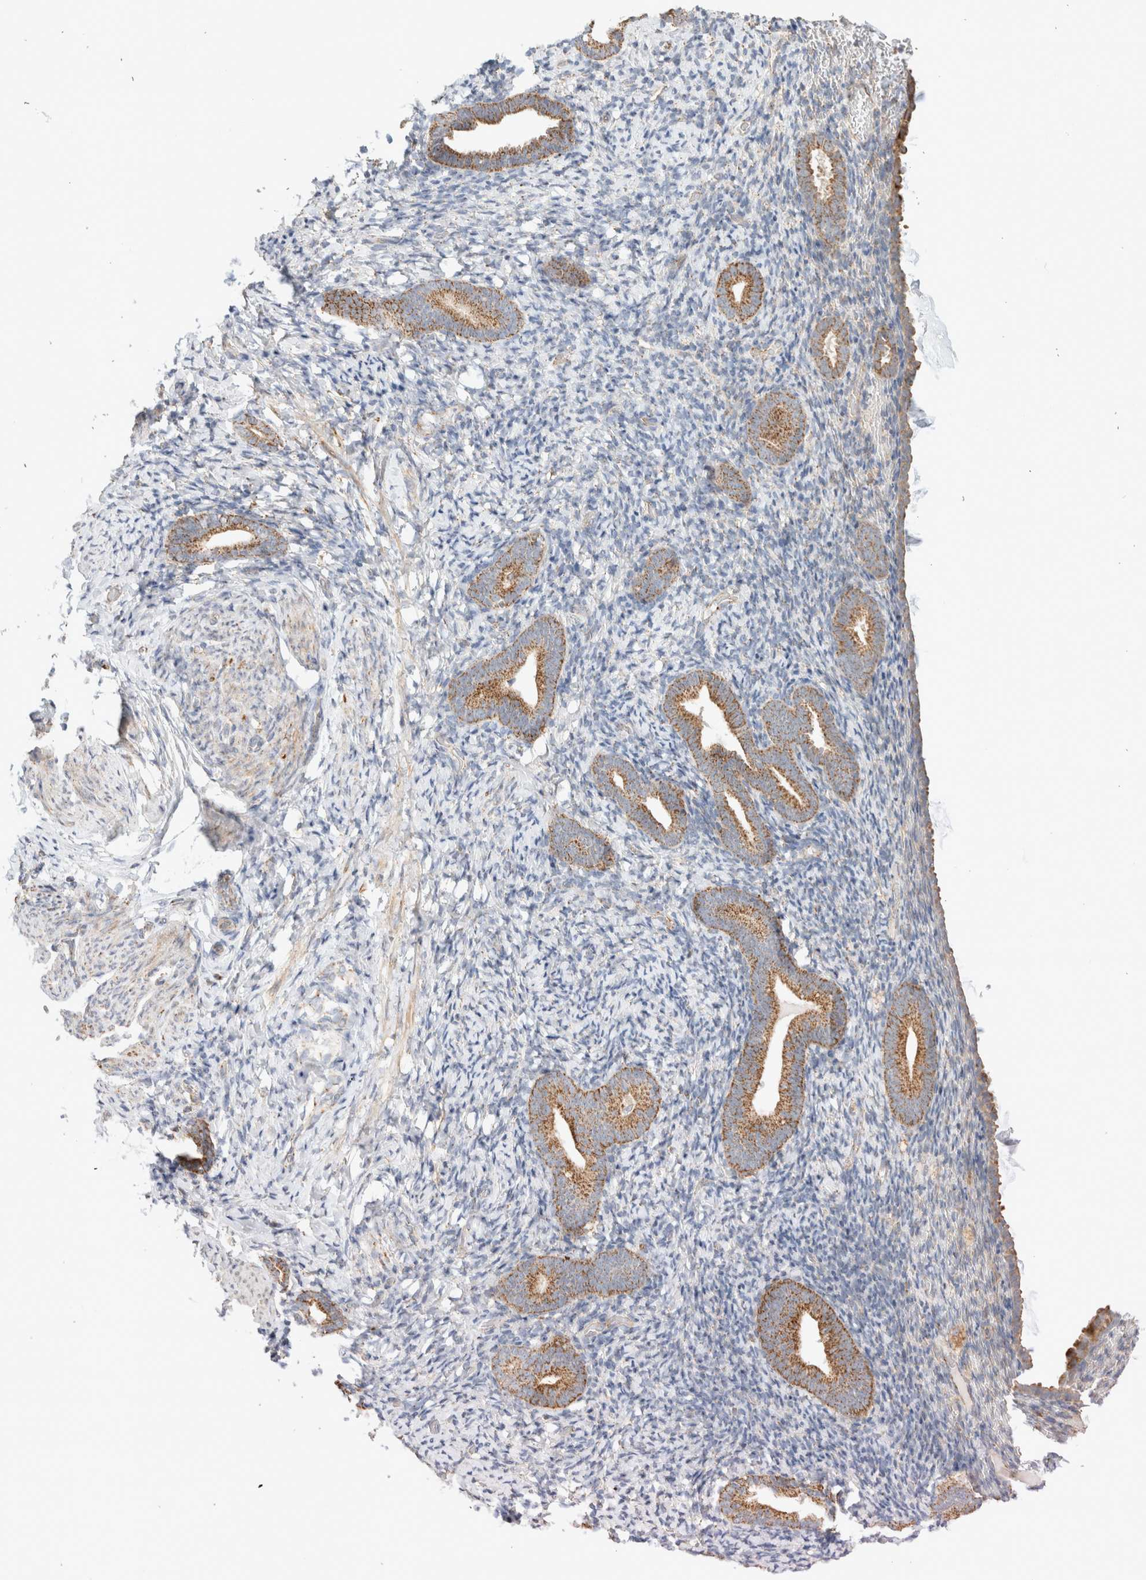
{"staining": {"intensity": "negative", "quantity": "none", "location": "none"}, "tissue": "endometrium", "cell_type": "Cells in endometrial stroma", "image_type": "normal", "snomed": [{"axis": "morphology", "description": "Normal tissue, NOS"}, {"axis": "topography", "description": "Endometrium"}], "caption": "Immunohistochemical staining of normal endometrium demonstrates no significant expression in cells in endometrial stroma. (DAB IHC with hematoxylin counter stain).", "gene": "MRM3", "patient": {"sex": "female", "age": 51}}